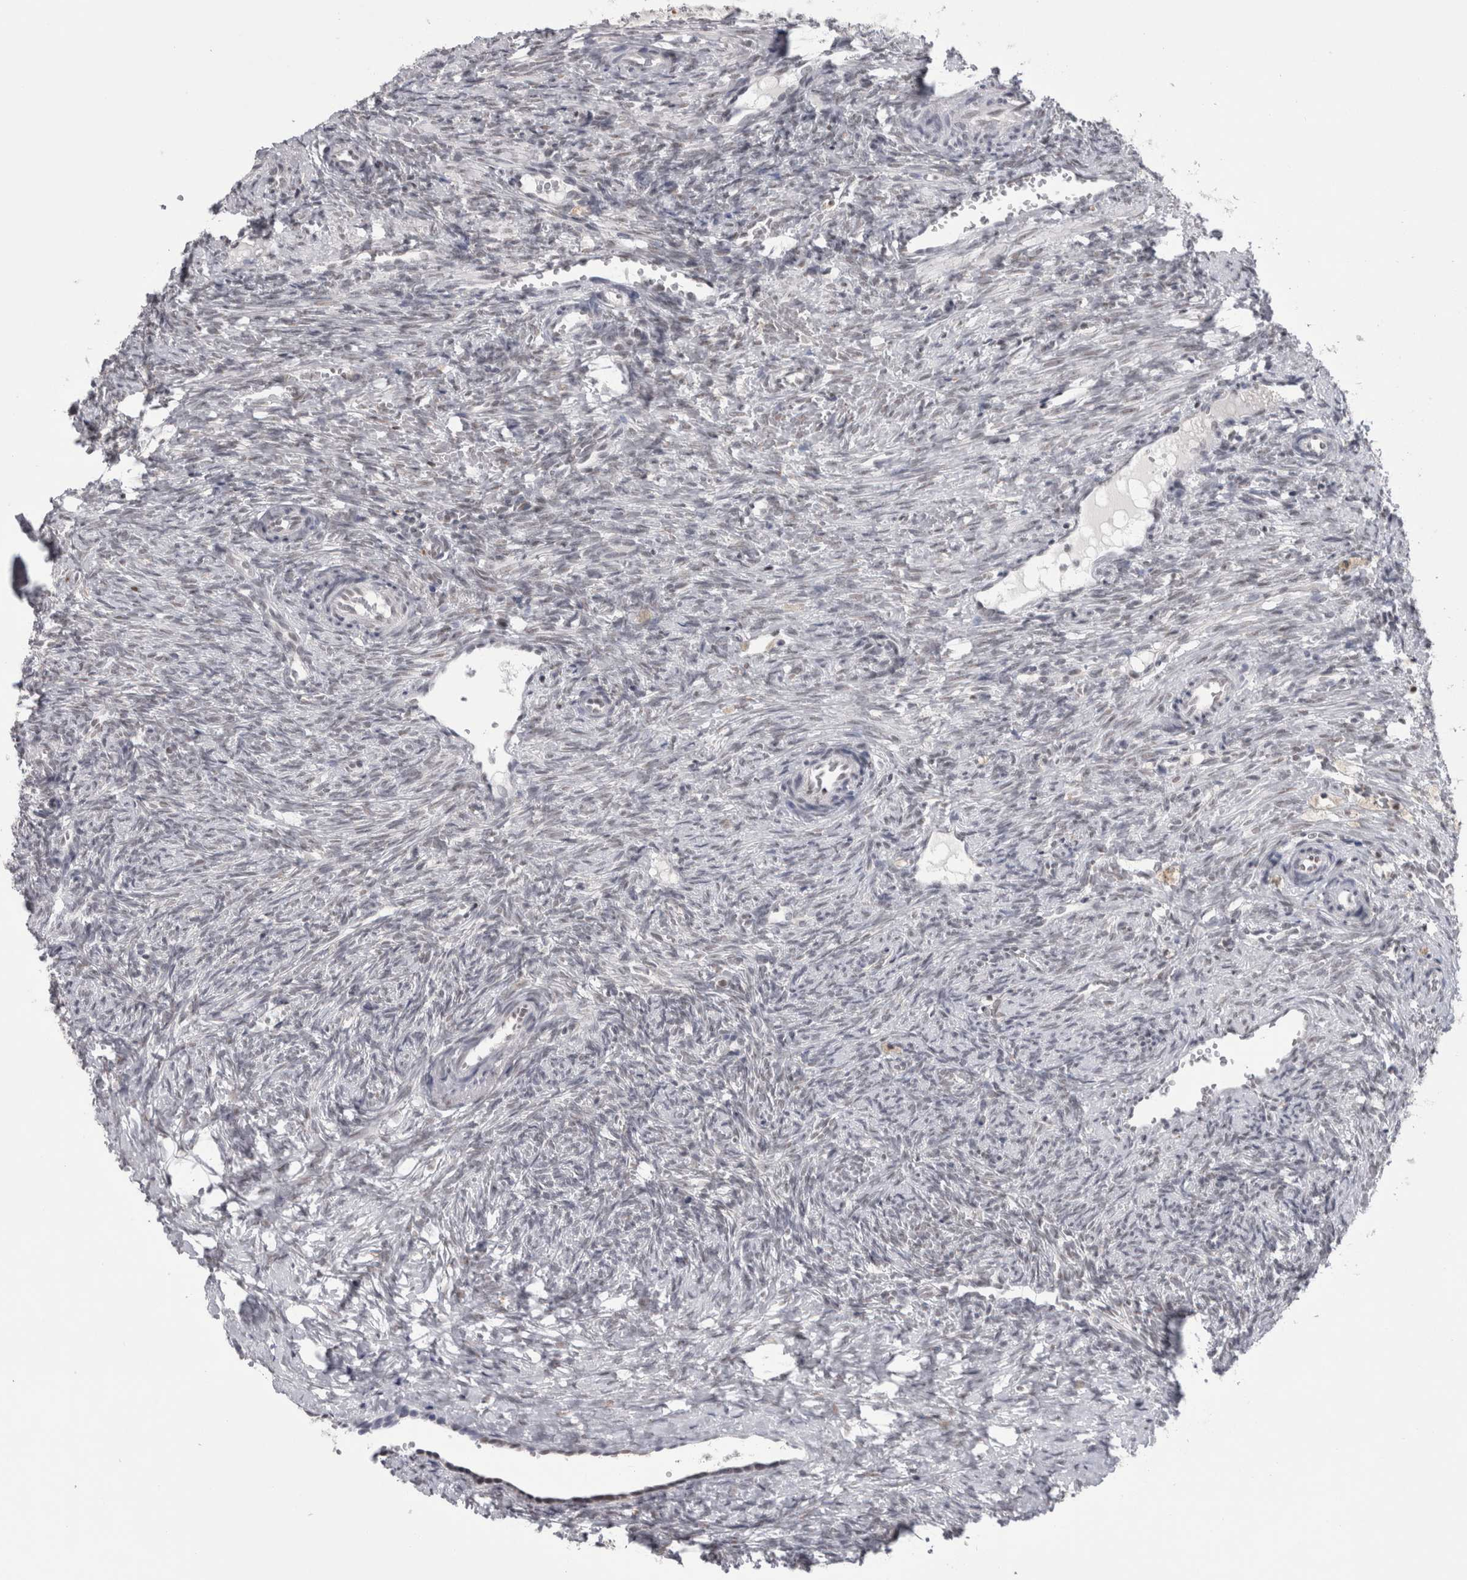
{"staining": {"intensity": "negative", "quantity": "none", "location": "none"}, "tissue": "ovary", "cell_type": "Ovarian stroma cells", "image_type": "normal", "snomed": [{"axis": "morphology", "description": "Normal tissue, NOS"}, {"axis": "topography", "description": "Ovary"}], "caption": "Ovarian stroma cells are negative for brown protein staining in benign ovary. The staining is performed using DAB brown chromogen with nuclei counter-stained in using hematoxylin.", "gene": "PSMB2", "patient": {"sex": "female", "age": 41}}